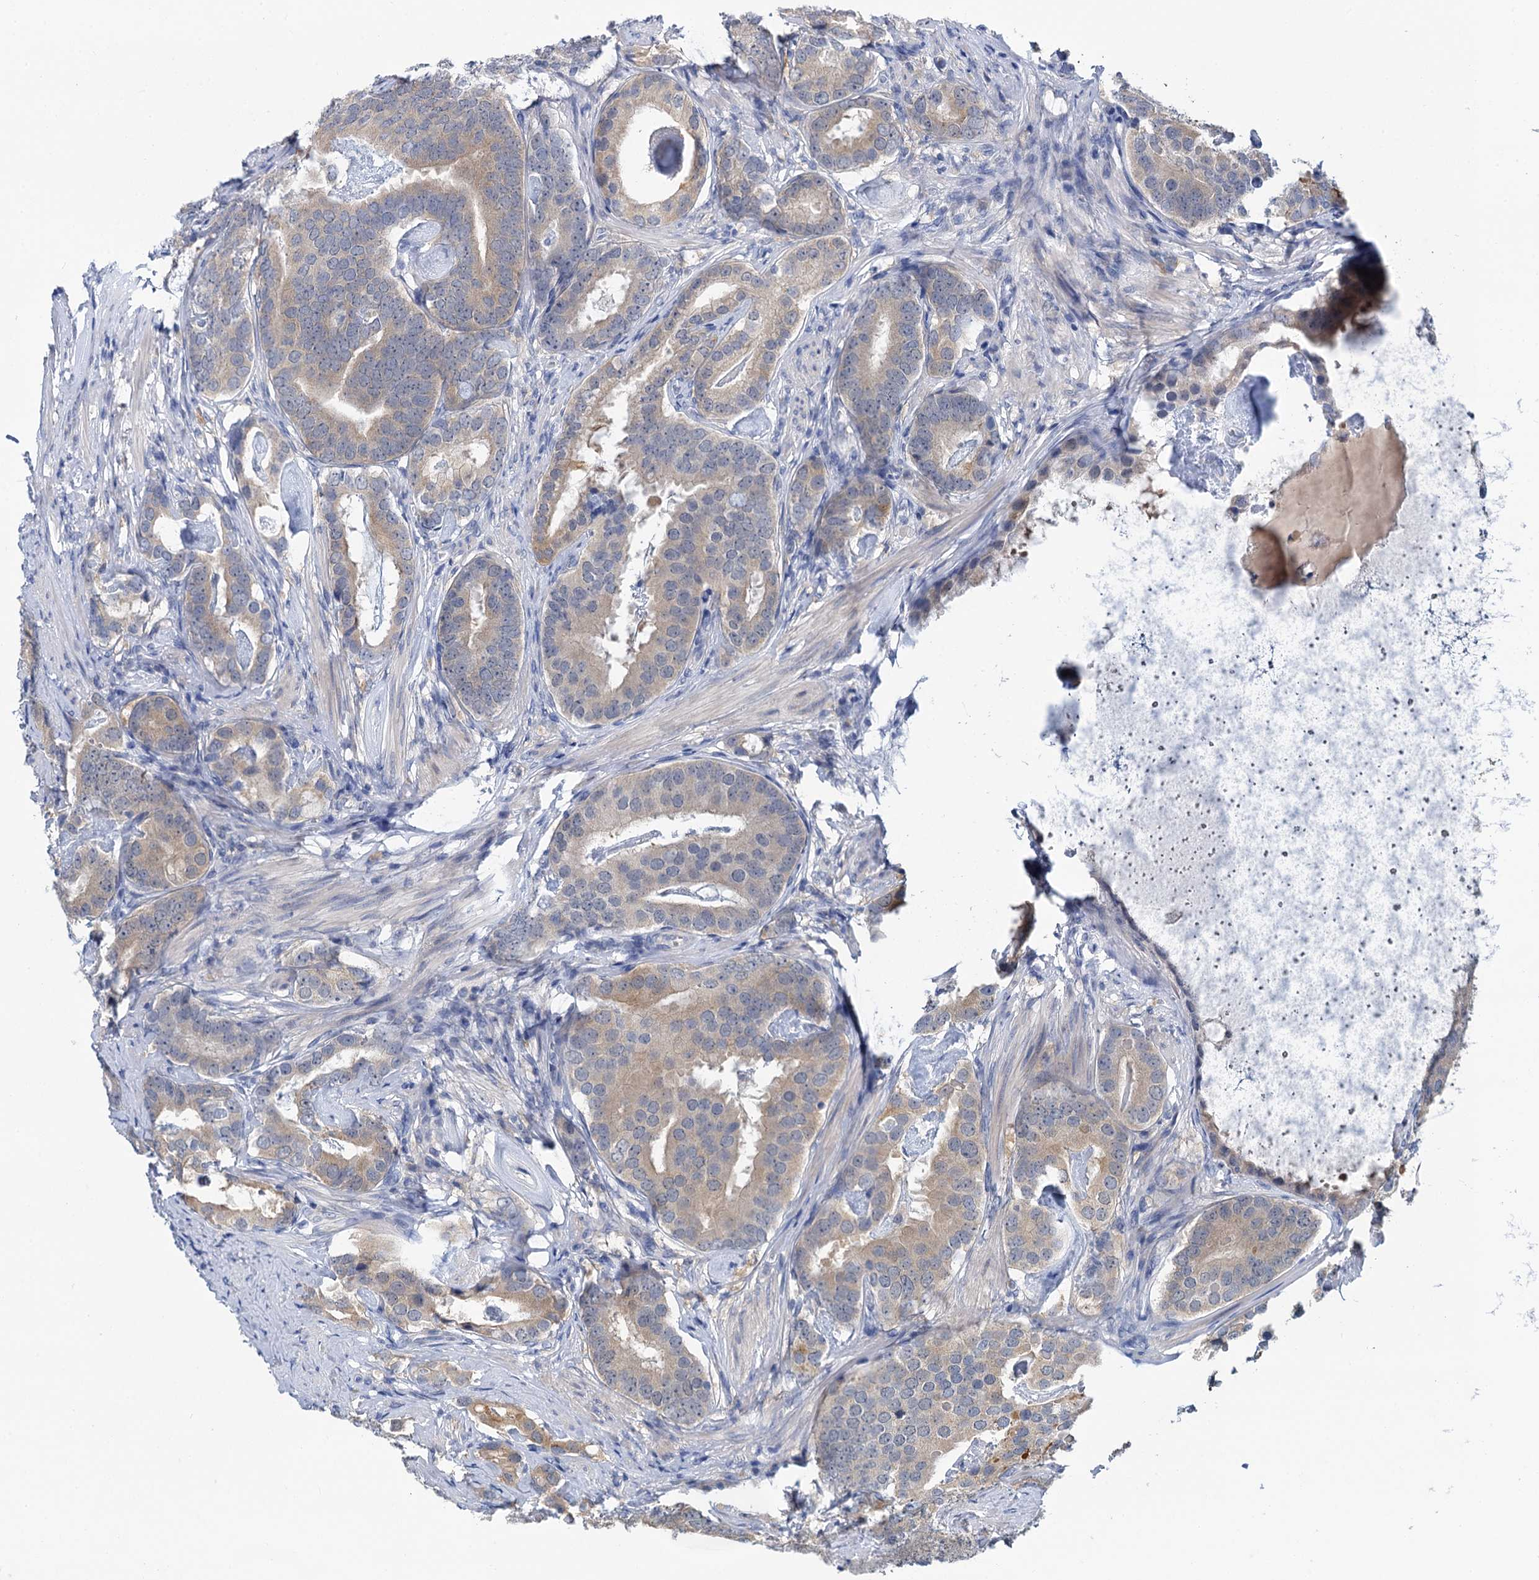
{"staining": {"intensity": "weak", "quantity": "25%-75%", "location": "cytoplasmic/membranous"}, "tissue": "prostate cancer", "cell_type": "Tumor cells", "image_type": "cancer", "snomed": [{"axis": "morphology", "description": "Adenocarcinoma, Low grade"}, {"axis": "topography", "description": "Prostate"}], "caption": "This histopathology image displays immunohistochemistry staining of human low-grade adenocarcinoma (prostate), with low weak cytoplasmic/membranous positivity in about 25%-75% of tumor cells.", "gene": "ANKRD42", "patient": {"sex": "male", "age": 71}}